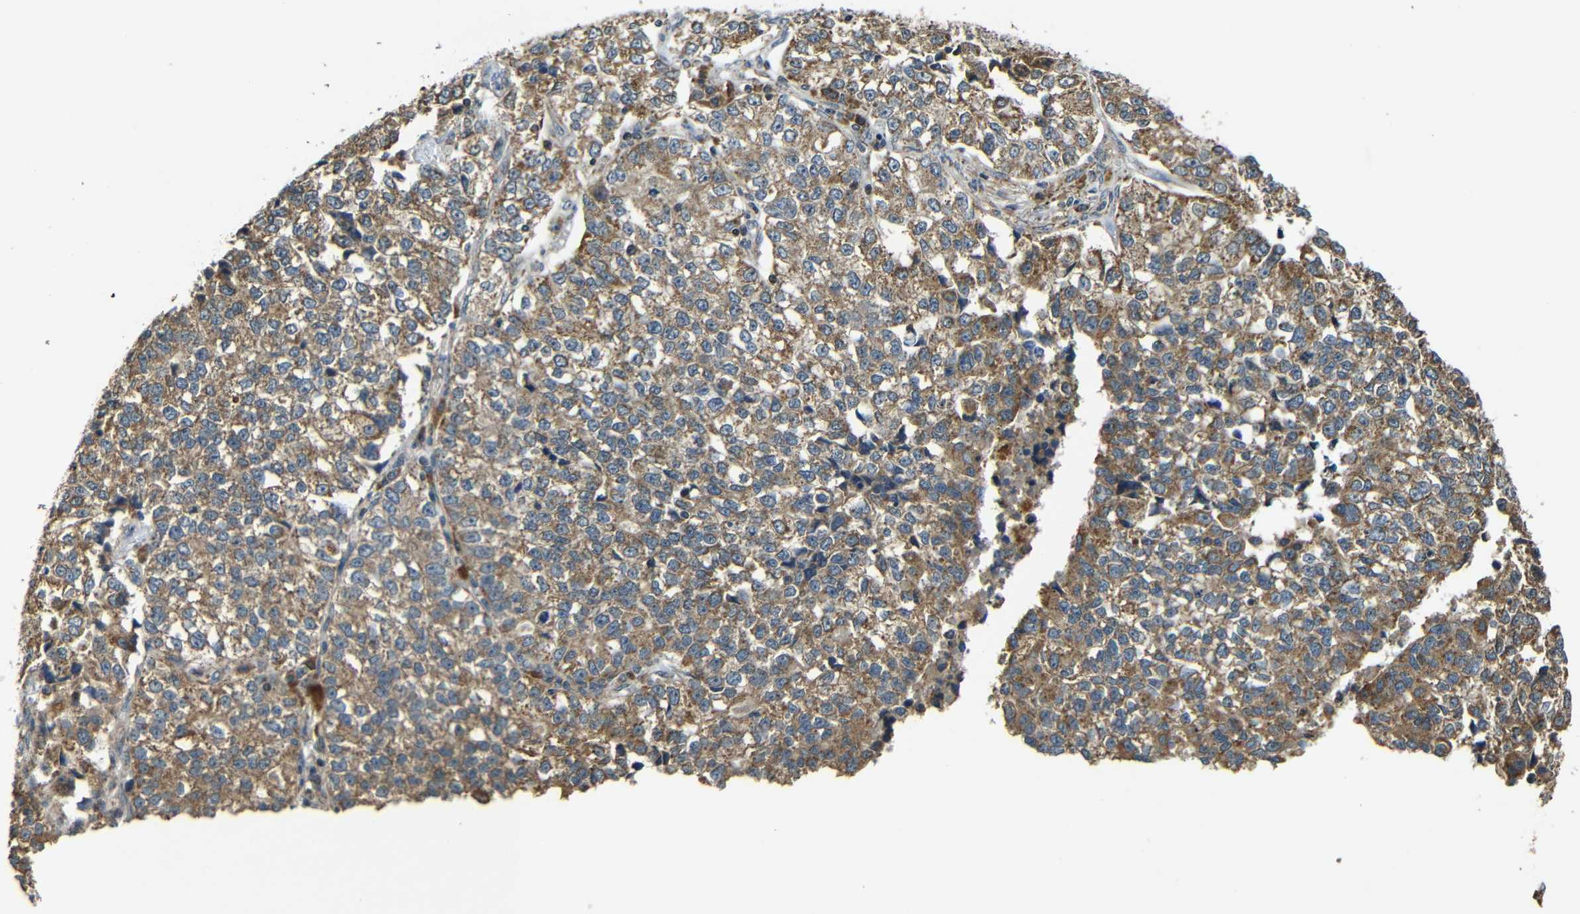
{"staining": {"intensity": "moderate", "quantity": ">75%", "location": "cytoplasmic/membranous"}, "tissue": "lung cancer", "cell_type": "Tumor cells", "image_type": "cancer", "snomed": [{"axis": "morphology", "description": "Adenocarcinoma, NOS"}, {"axis": "topography", "description": "Lung"}], "caption": "Tumor cells exhibit moderate cytoplasmic/membranous staining in approximately >75% of cells in lung adenocarcinoma.", "gene": "KAZALD1", "patient": {"sex": "male", "age": 49}}